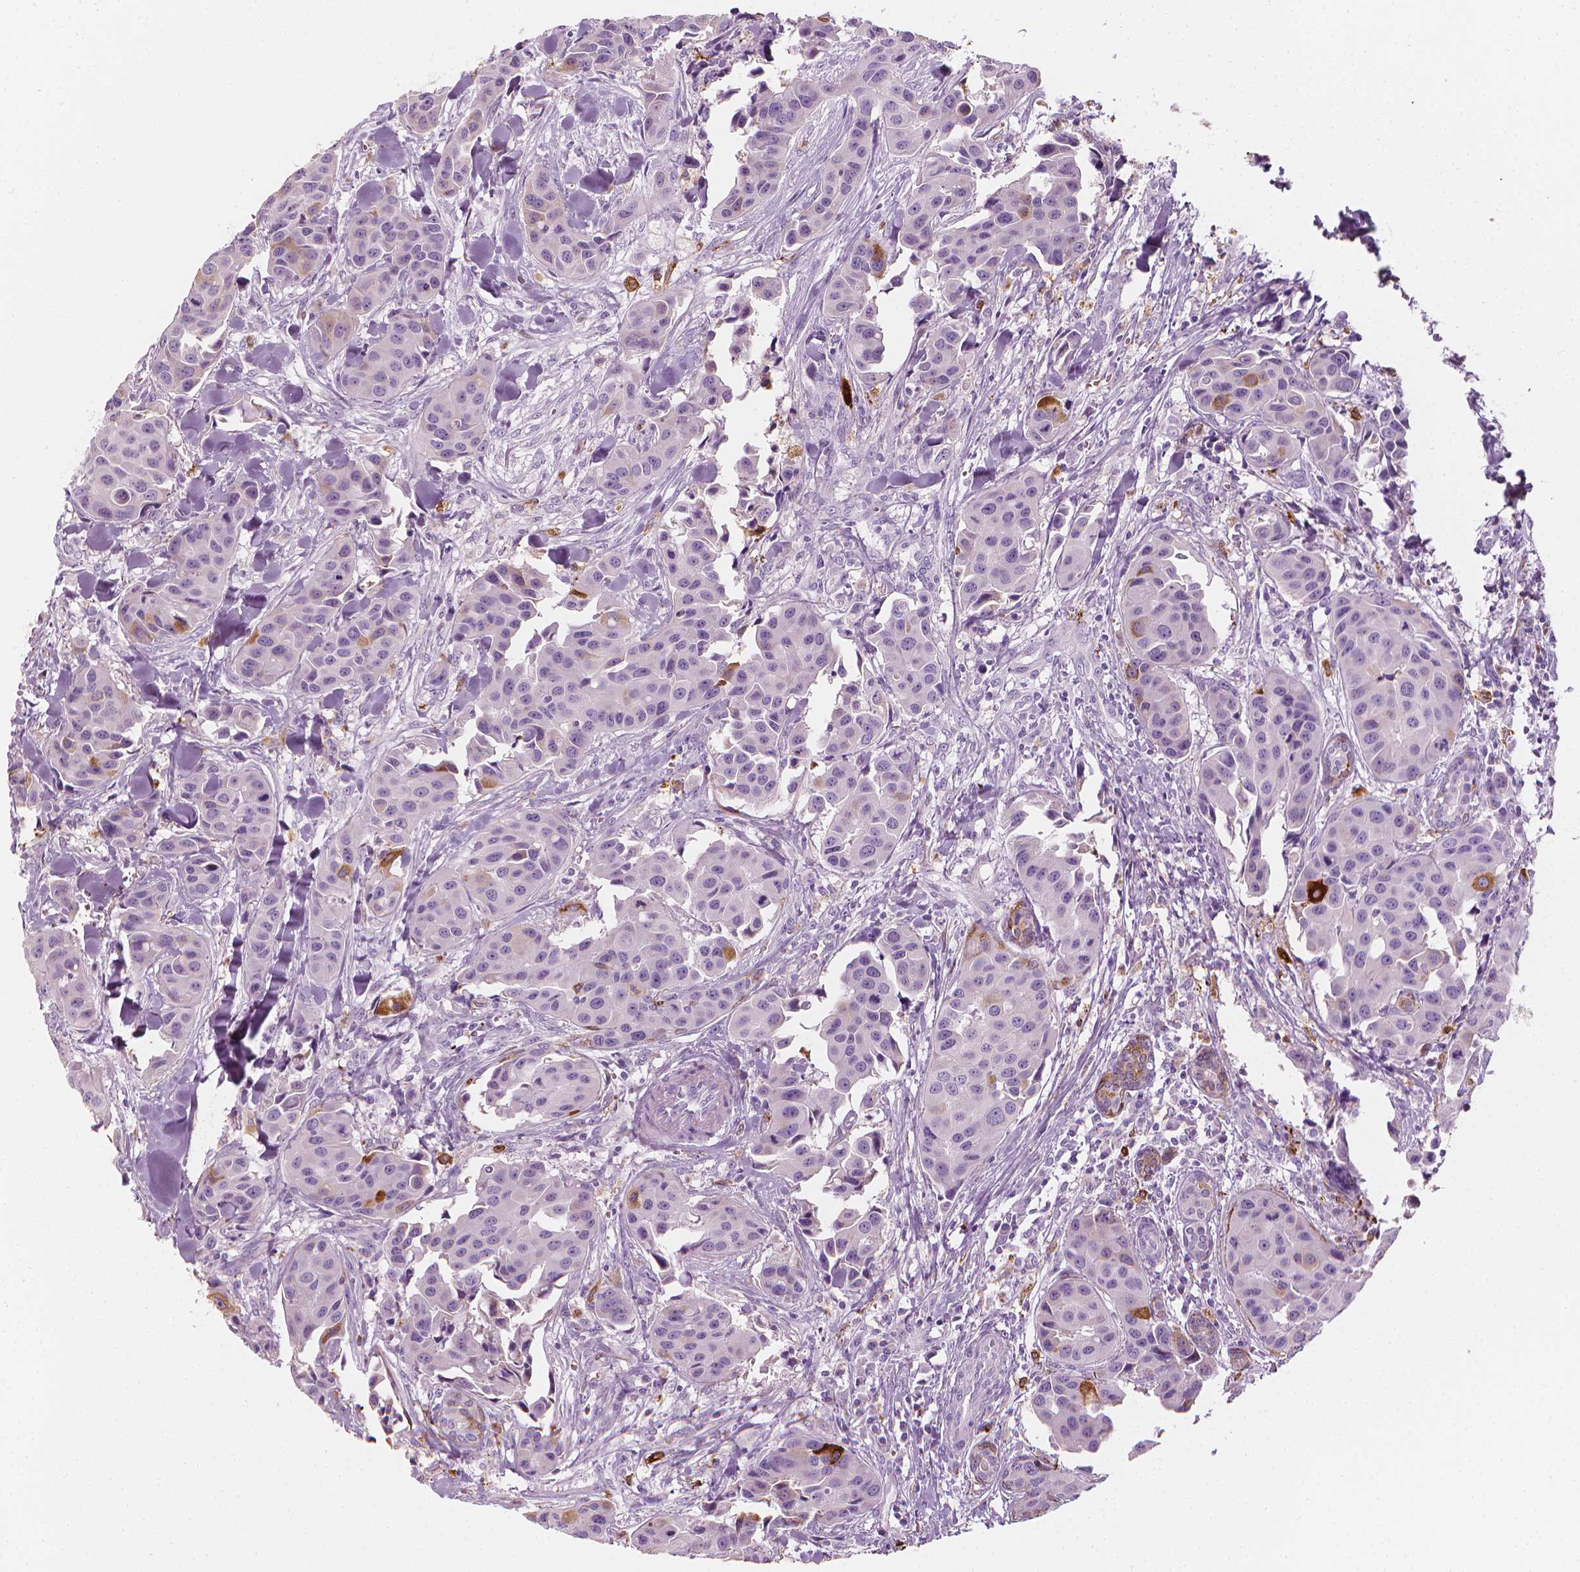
{"staining": {"intensity": "strong", "quantity": "<25%", "location": "cytoplasmic/membranous"}, "tissue": "head and neck cancer", "cell_type": "Tumor cells", "image_type": "cancer", "snomed": [{"axis": "morphology", "description": "Adenocarcinoma, NOS"}, {"axis": "topography", "description": "Head-Neck"}], "caption": "Strong cytoplasmic/membranous protein positivity is seen in approximately <25% of tumor cells in adenocarcinoma (head and neck).", "gene": "CES1", "patient": {"sex": "male", "age": 76}}